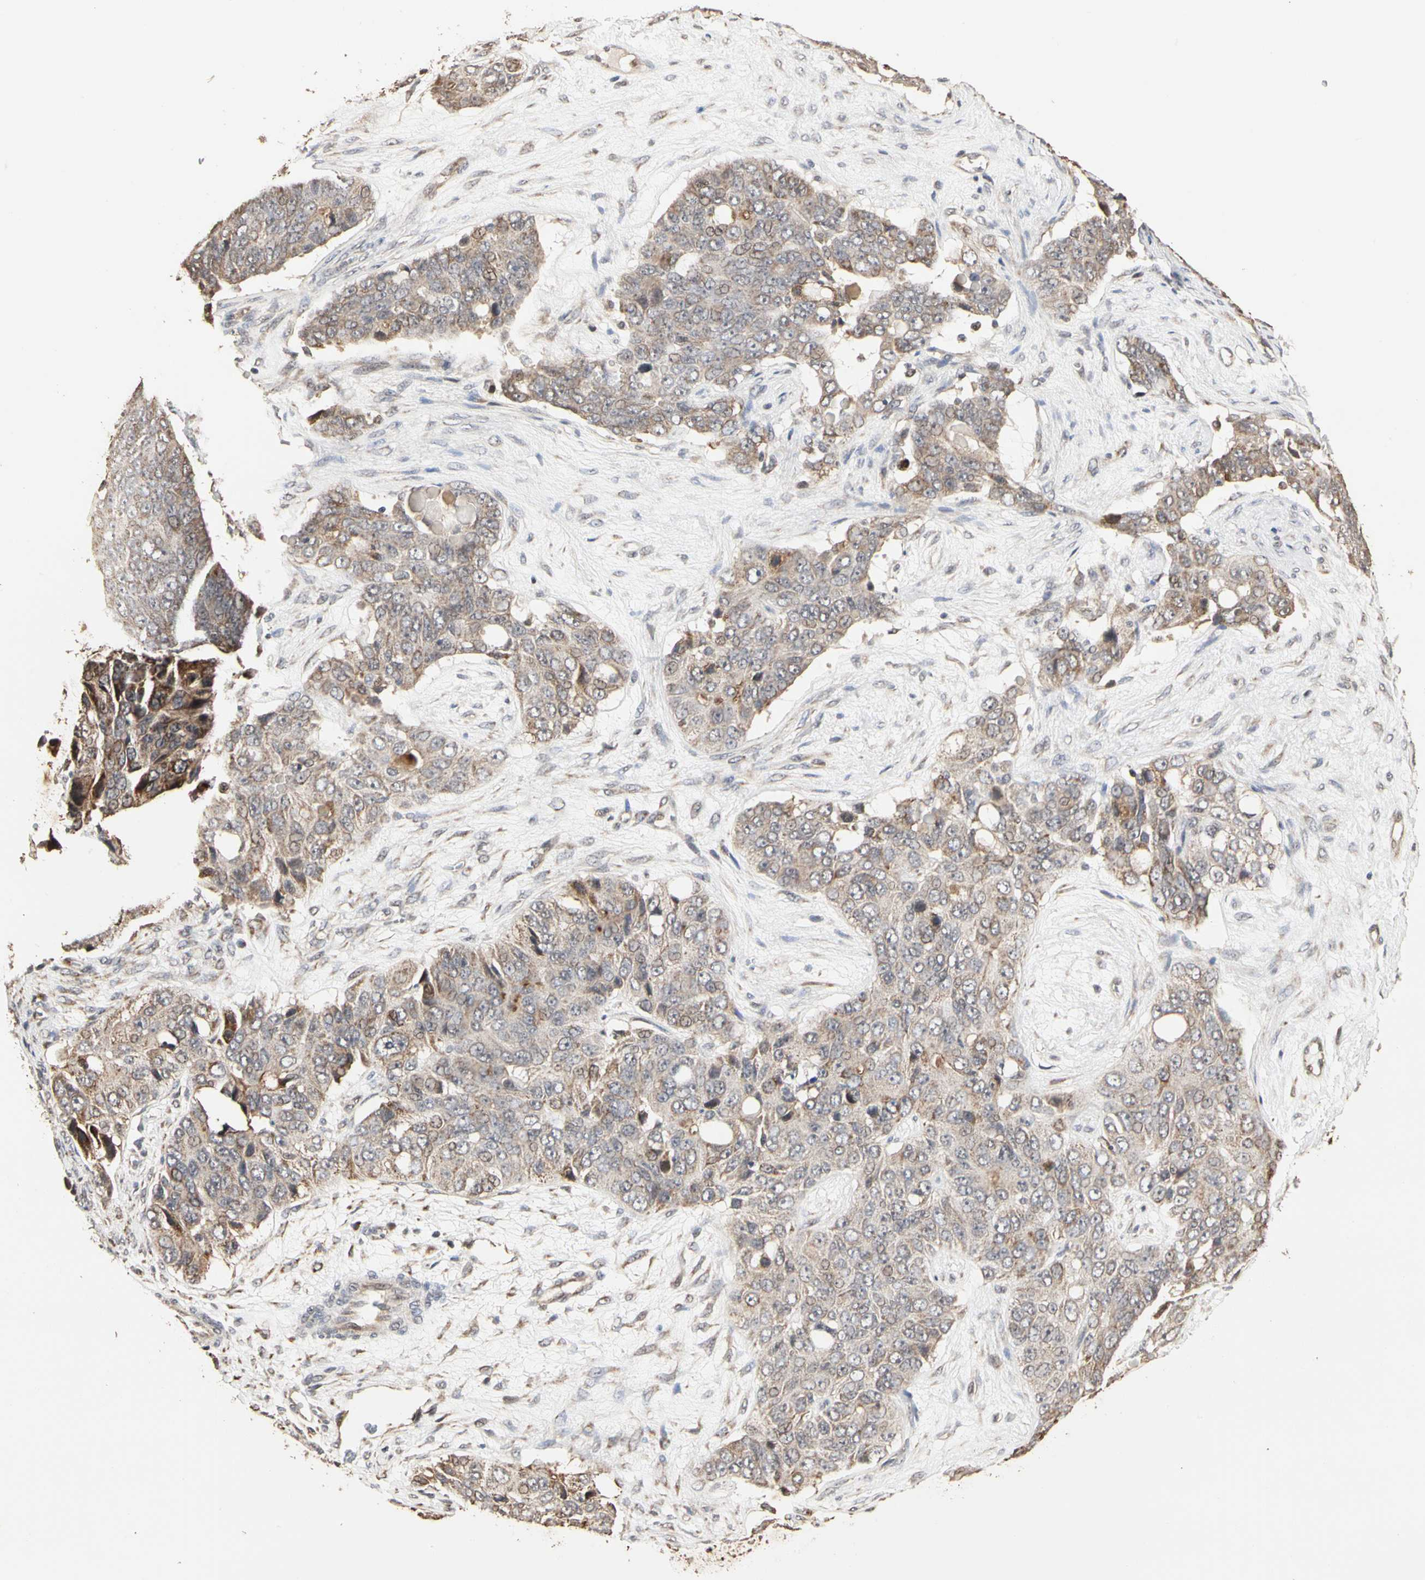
{"staining": {"intensity": "weak", "quantity": ">75%", "location": "cytoplasmic/membranous"}, "tissue": "ovarian cancer", "cell_type": "Tumor cells", "image_type": "cancer", "snomed": [{"axis": "morphology", "description": "Carcinoma, endometroid"}, {"axis": "topography", "description": "Ovary"}], "caption": "Weak cytoplasmic/membranous protein expression is identified in about >75% of tumor cells in ovarian endometroid carcinoma. Using DAB (brown) and hematoxylin (blue) stains, captured at high magnification using brightfield microscopy.", "gene": "TAOK1", "patient": {"sex": "female", "age": 51}}